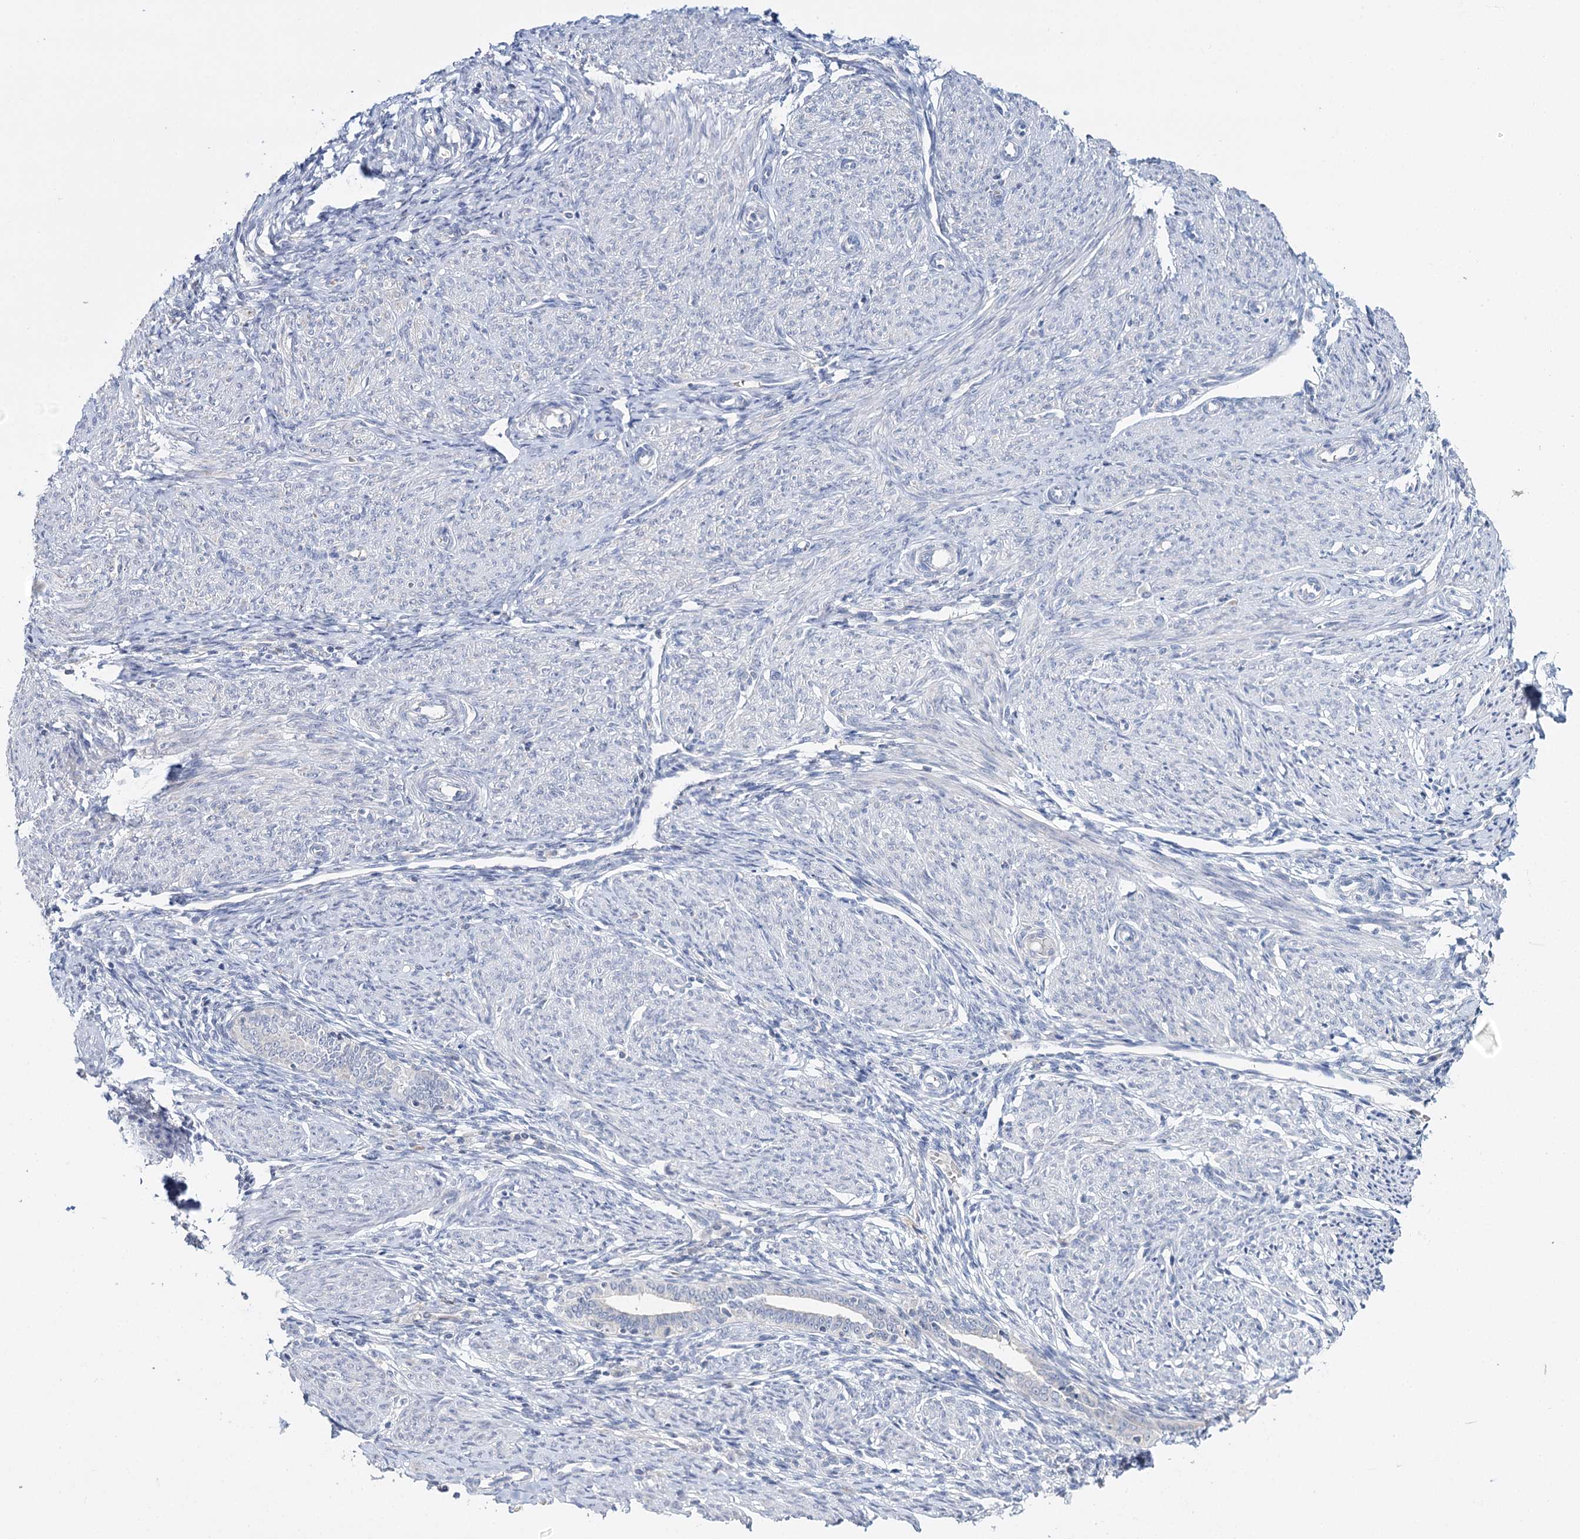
{"staining": {"intensity": "negative", "quantity": "none", "location": "none"}, "tissue": "endometrium", "cell_type": "Cells in endometrial stroma", "image_type": "normal", "snomed": [{"axis": "morphology", "description": "Normal tissue, NOS"}, {"axis": "topography", "description": "Endometrium"}], "caption": "IHC image of unremarkable endometrium: human endometrium stained with DAB (3,3'-diaminobenzidine) displays no significant protein positivity in cells in endometrial stroma. (IHC, brightfield microscopy, high magnification).", "gene": "DAPK1", "patient": {"sex": "female", "age": 72}}